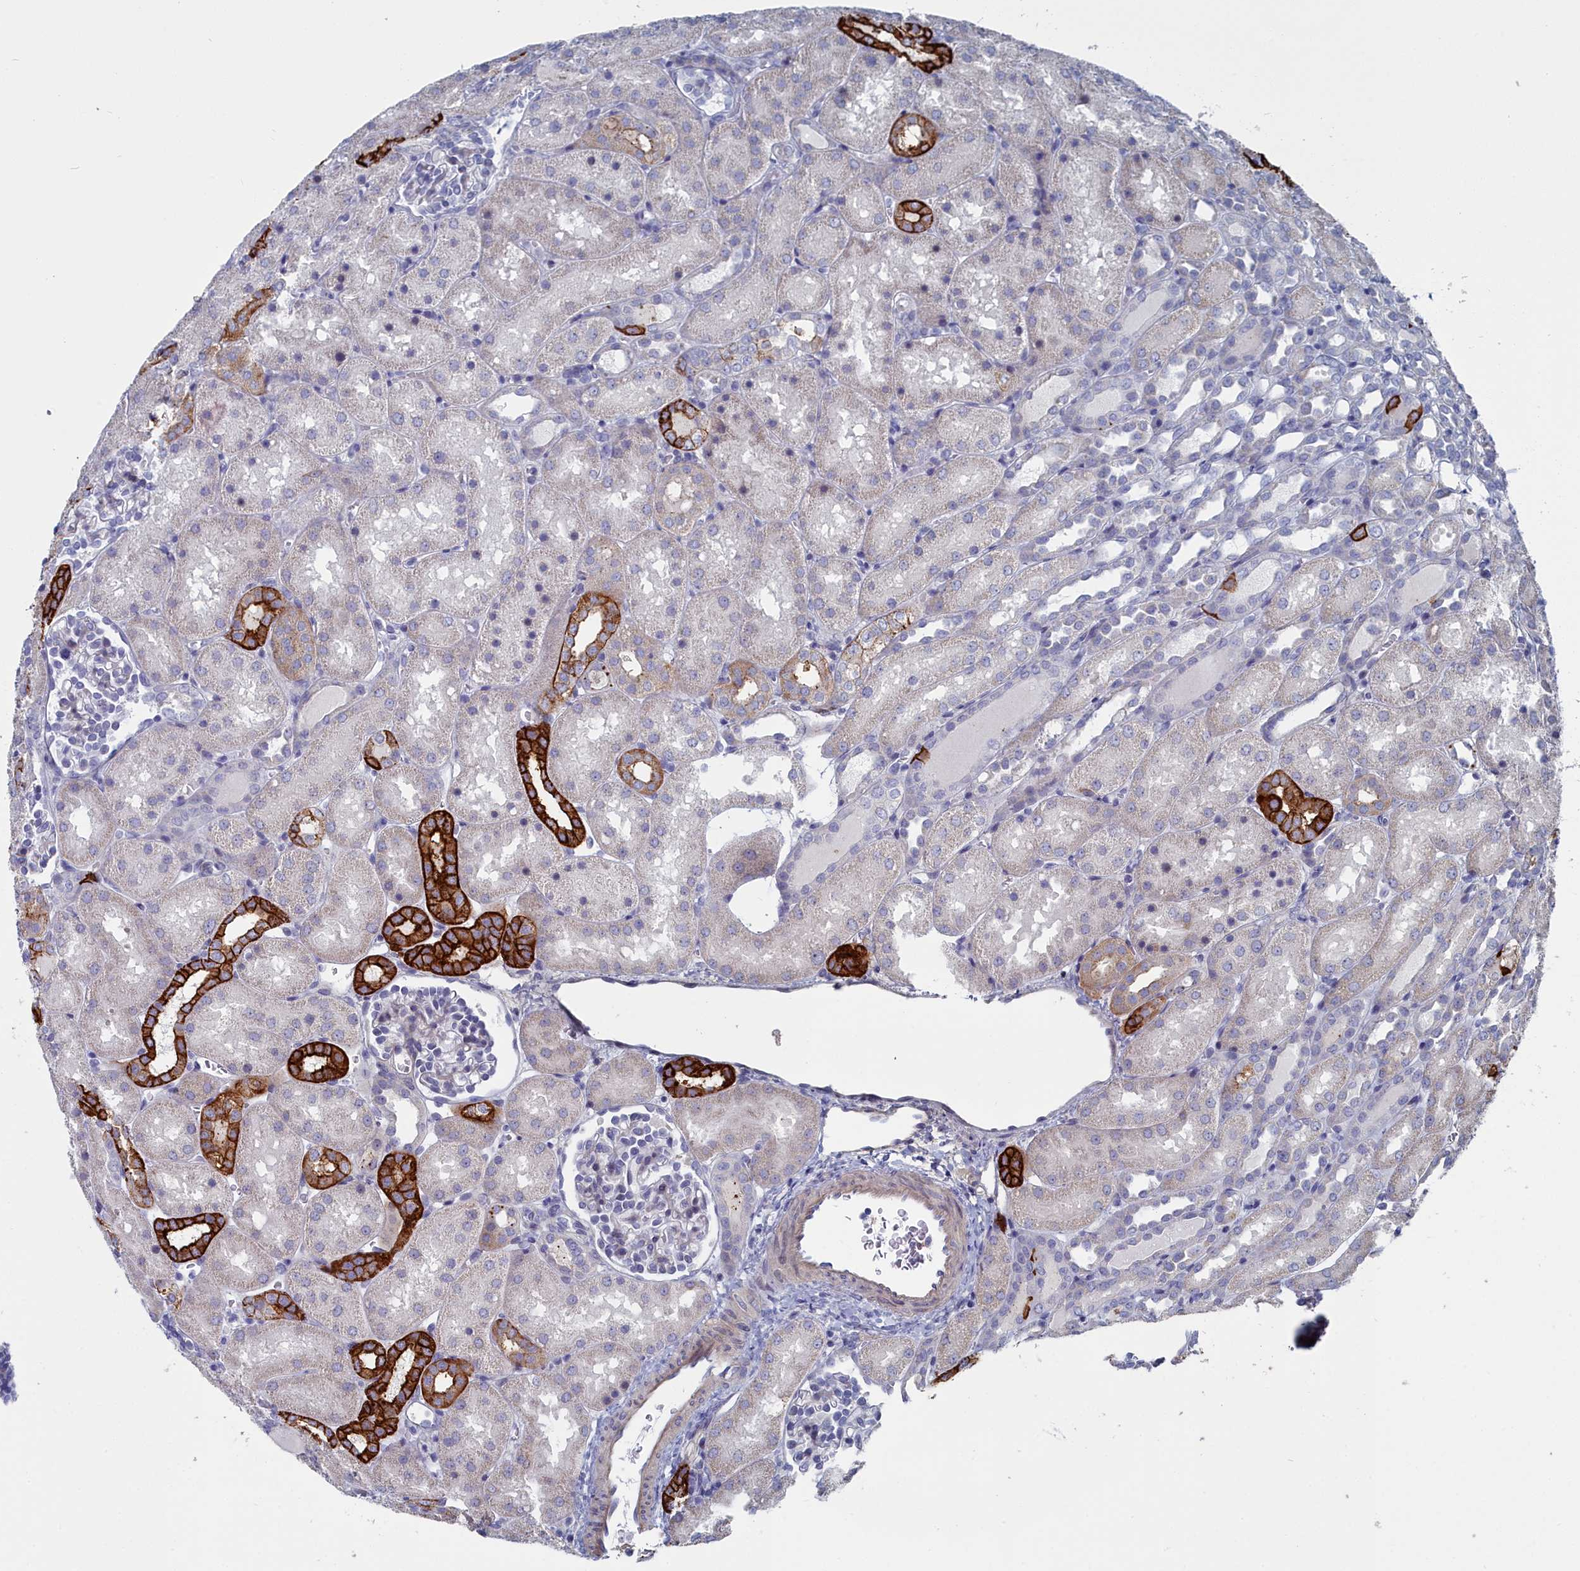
{"staining": {"intensity": "negative", "quantity": "none", "location": "none"}, "tissue": "kidney", "cell_type": "Cells in glomeruli", "image_type": "normal", "snomed": [{"axis": "morphology", "description": "Normal tissue, NOS"}, {"axis": "topography", "description": "Kidney"}], "caption": "An image of kidney stained for a protein shows no brown staining in cells in glomeruli.", "gene": "SHISAL2A", "patient": {"sex": "male", "age": 1}}